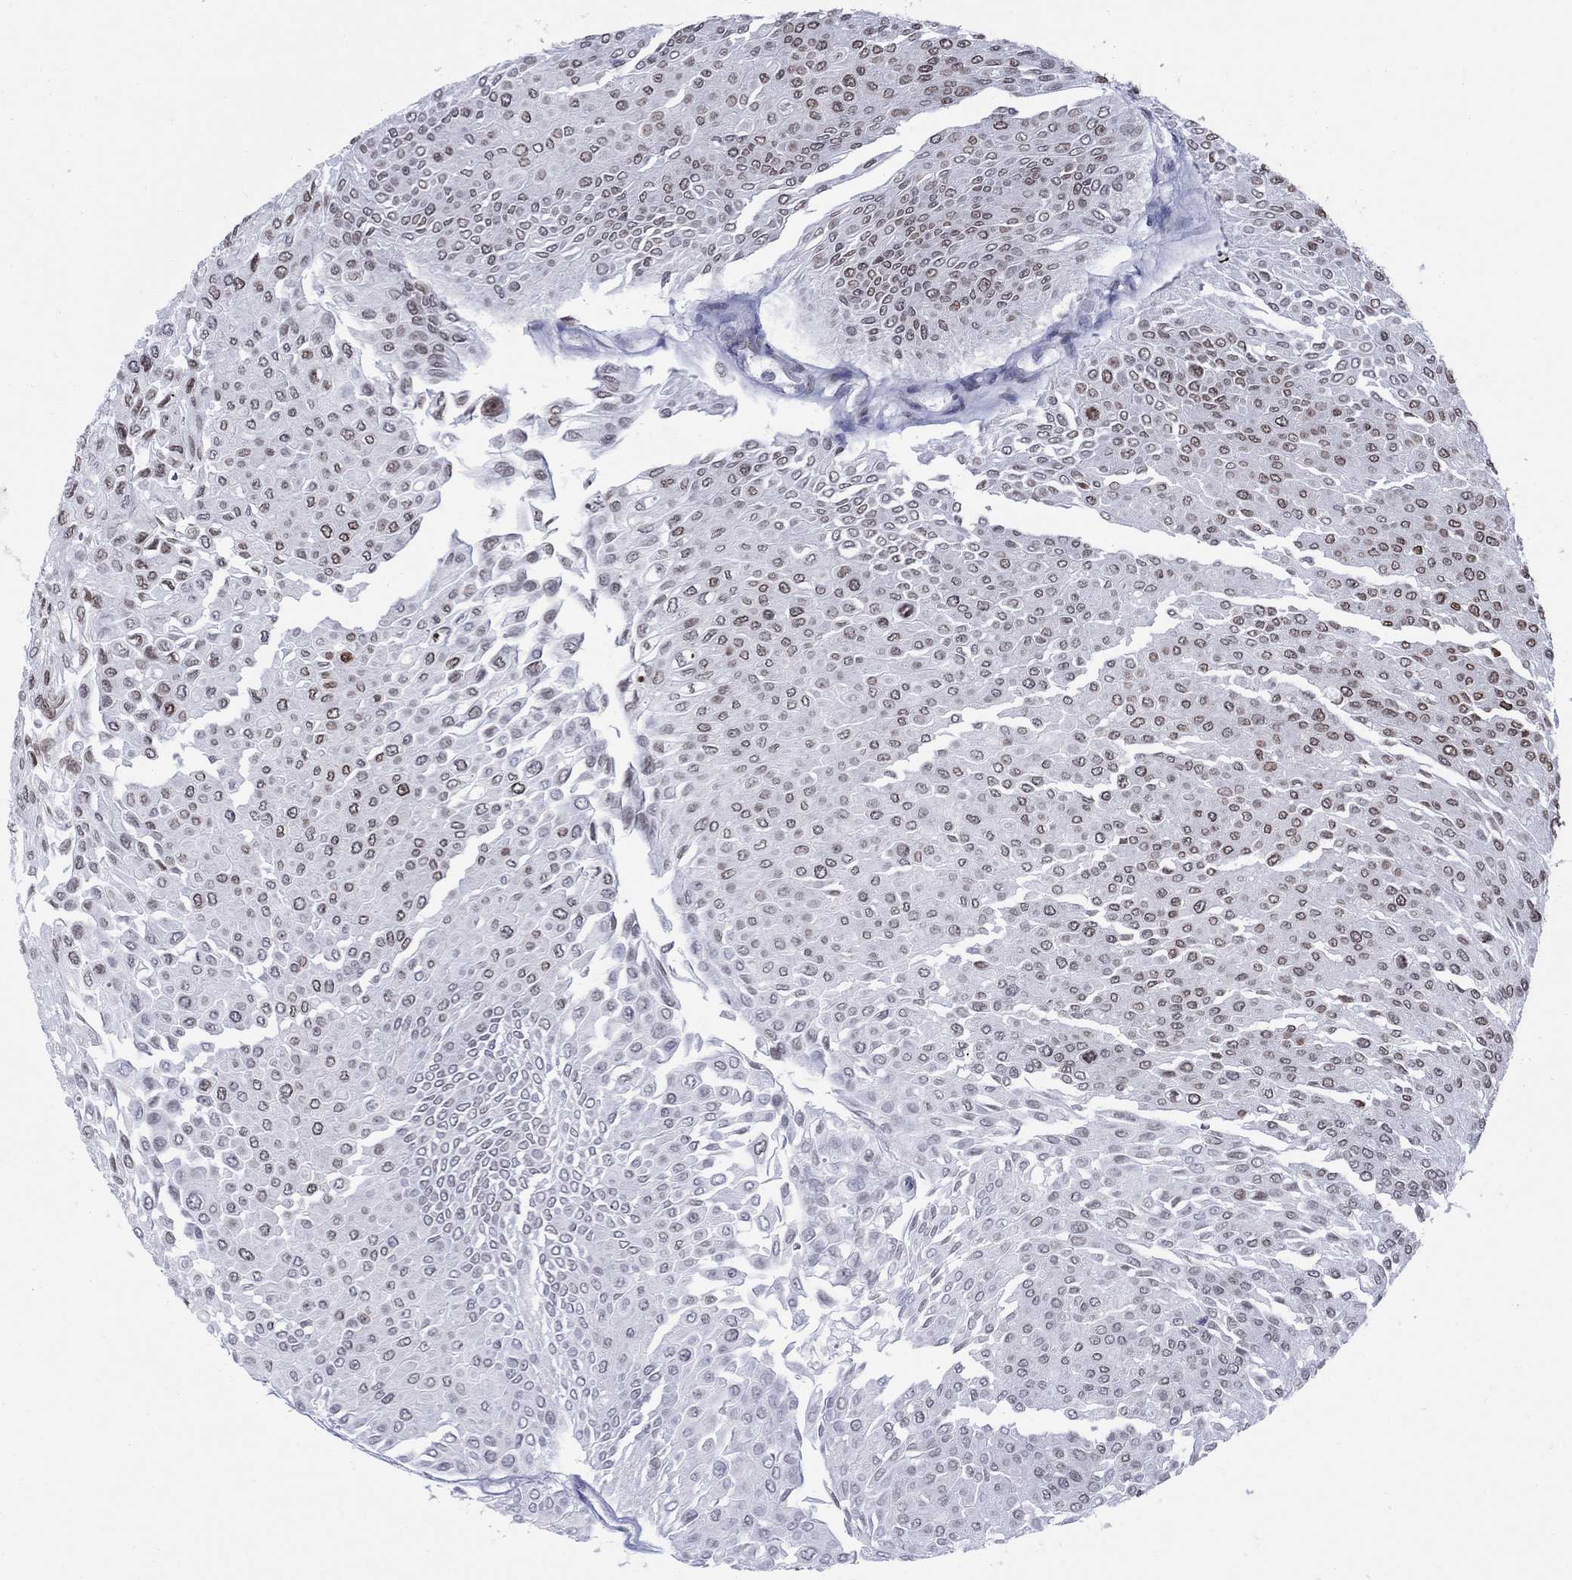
{"staining": {"intensity": "moderate", "quantity": "25%-75%", "location": "nuclear"}, "tissue": "urothelial cancer", "cell_type": "Tumor cells", "image_type": "cancer", "snomed": [{"axis": "morphology", "description": "Urothelial carcinoma, Low grade"}, {"axis": "topography", "description": "Urinary bladder"}], "caption": "Urothelial cancer stained with DAB (3,3'-diaminobenzidine) IHC exhibits medium levels of moderate nuclear expression in about 25%-75% of tumor cells.", "gene": "HMGA1", "patient": {"sex": "male", "age": 67}}